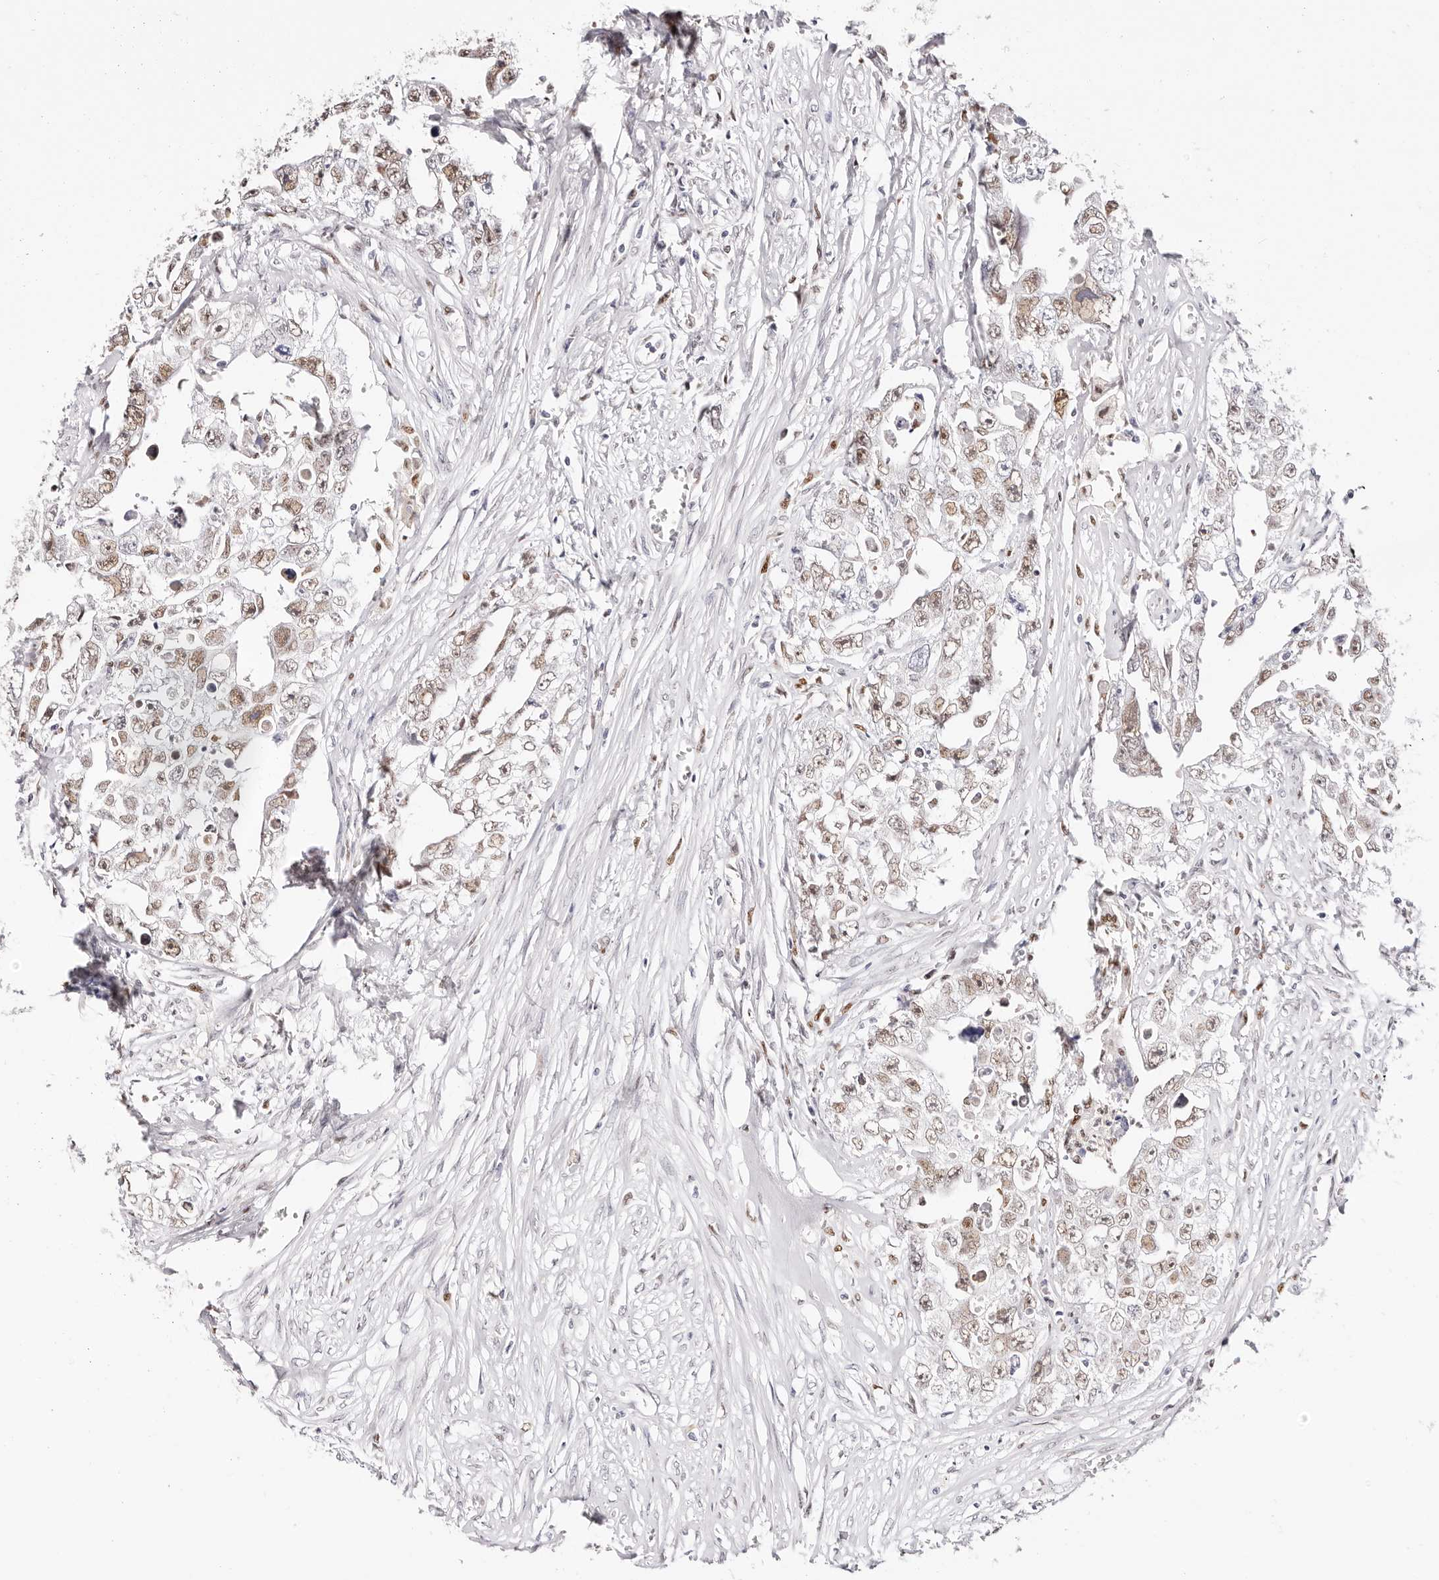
{"staining": {"intensity": "weak", "quantity": ">75%", "location": "nuclear"}, "tissue": "testis cancer", "cell_type": "Tumor cells", "image_type": "cancer", "snomed": [{"axis": "morphology", "description": "Seminoma, NOS"}, {"axis": "morphology", "description": "Carcinoma, Embryonal, NOS"}, {"axis": "topography", "description": "Testis"}], "caption": "Brown immunohistochemical staining in human testis seminoma displays weak nuclear expression in about >75% of tumor cells.", "gene": "TKT", "patient": {"sex": "male", "age": 43}}